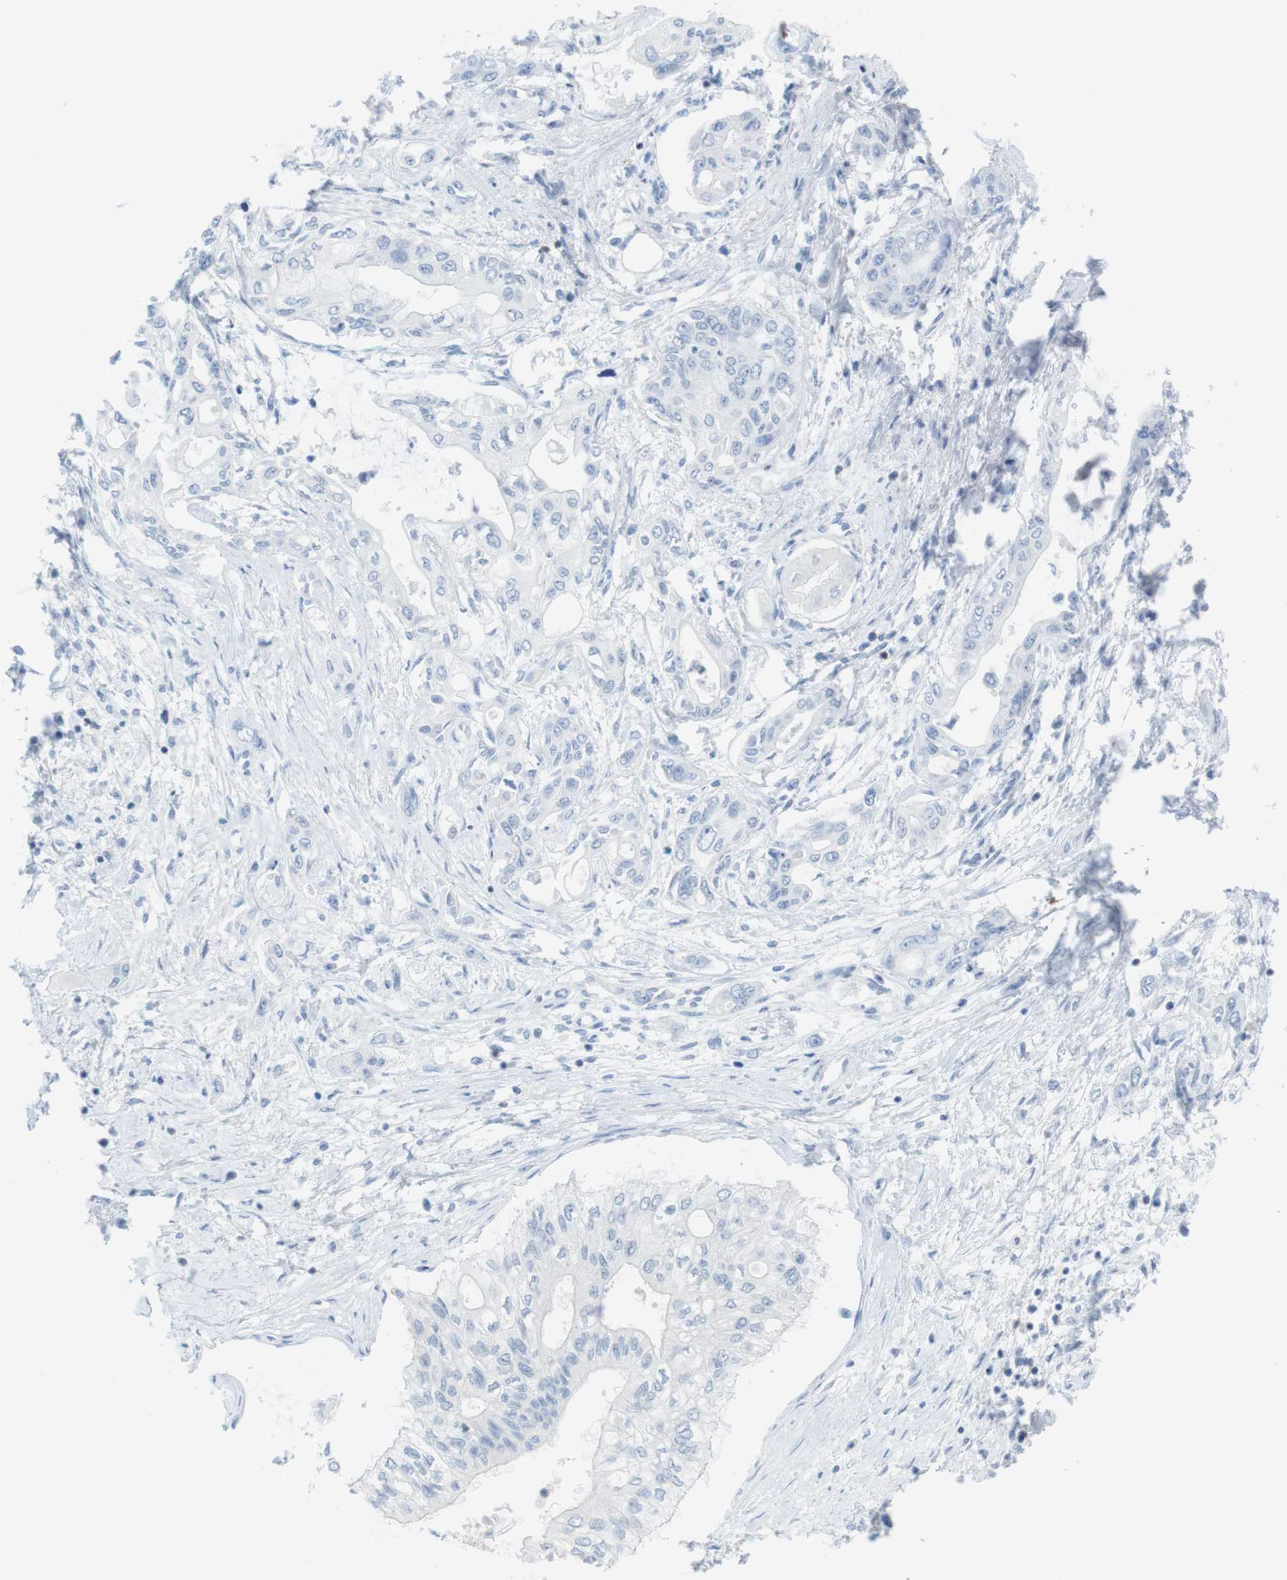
{"staining": {"intensity": "negative", "quantity": "none", "location": "none"}, "tissue": "pancreatic cancer", "cell_type": "Tumor cells", "image_type": "cancer", "snomed": [{"axis": "morphology", "description": "Adenocarcinoma, NOS"}, {"axis": "topography", "description": "Pancreas"}], "caption": "IHC image of neoplastic tissue: pancreatic cancer stained with DAB (3,3'-diaminobenzidine) exhibits no significant protein positivity in tumor cells.", "gene": "CD5", "patient": {"sex": "female", "age": 77}}